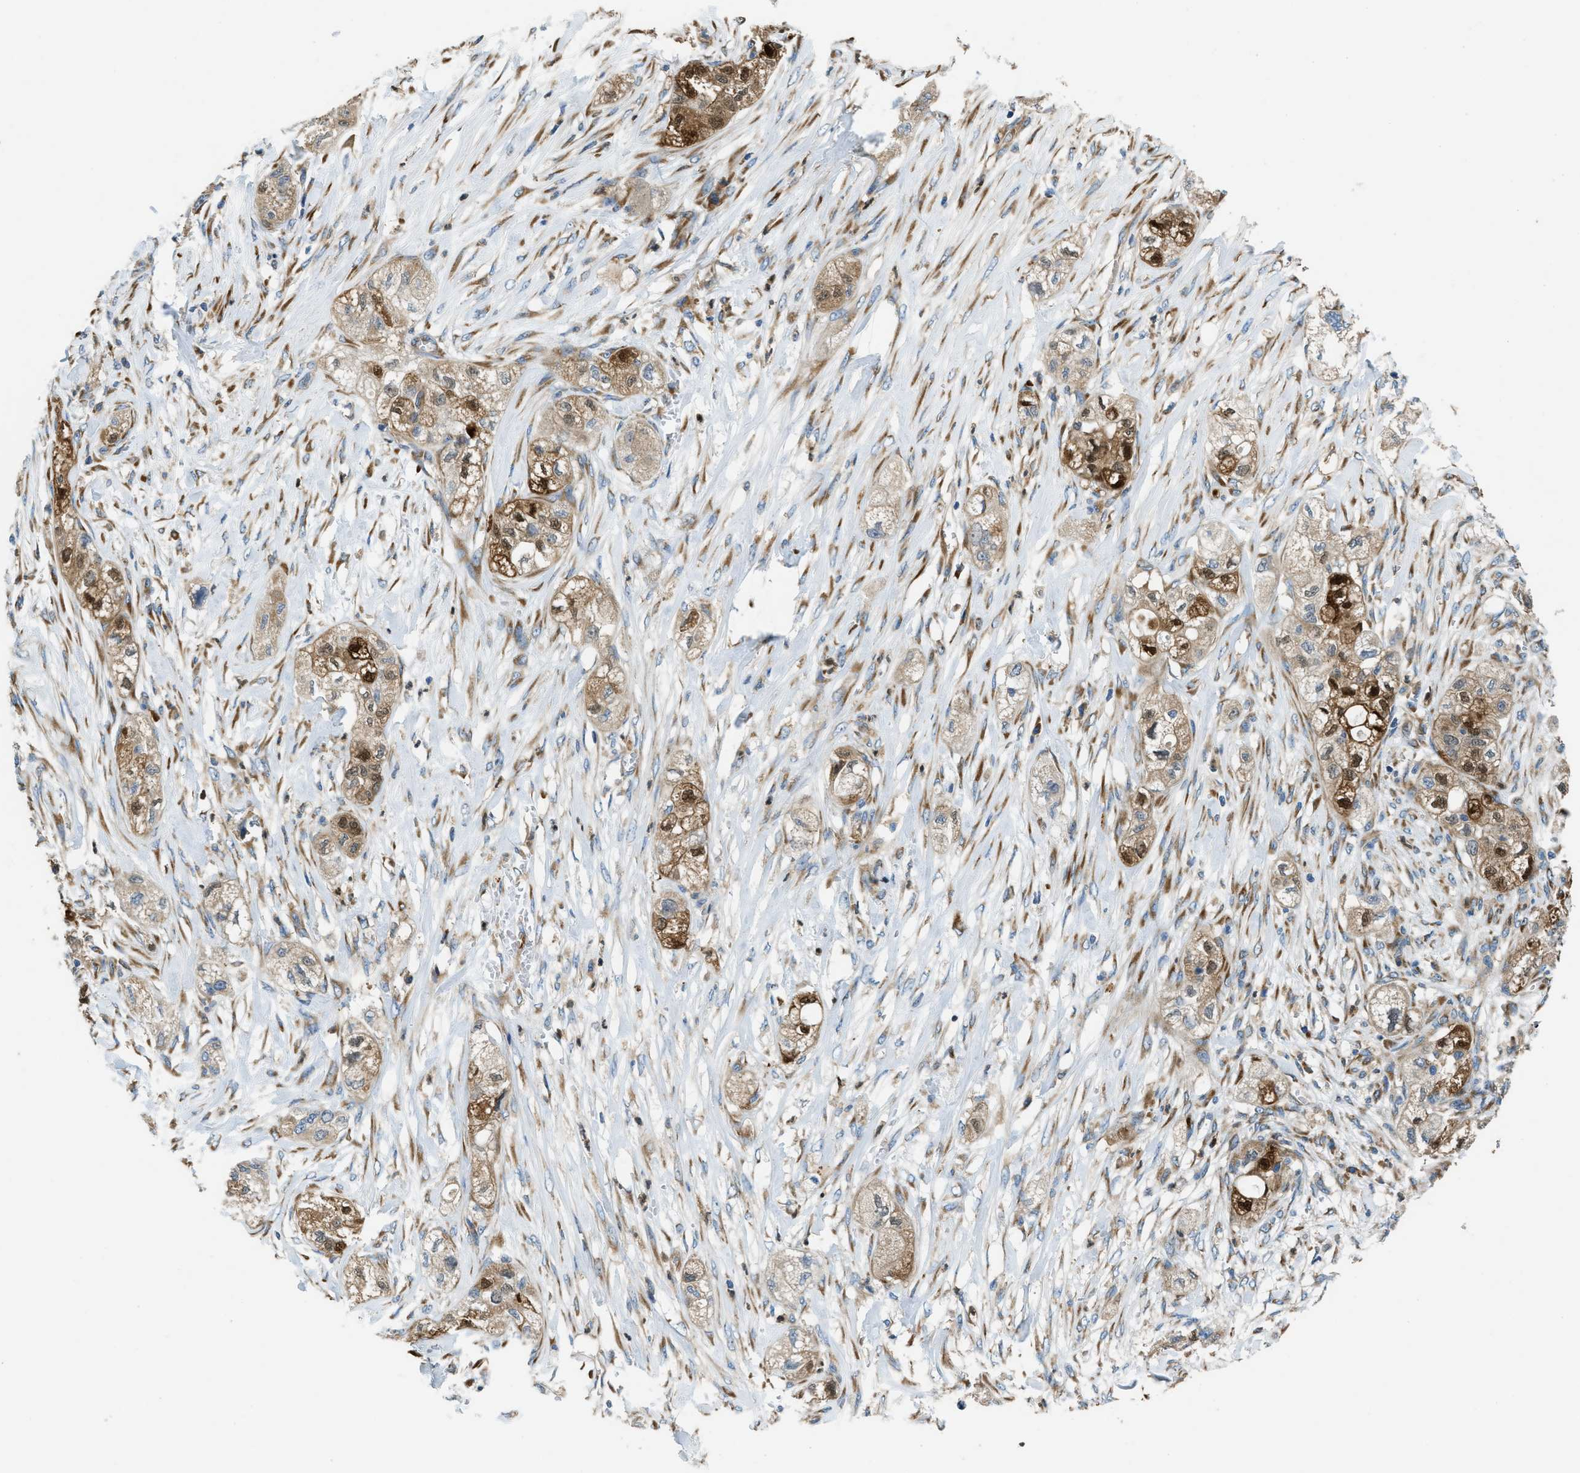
{"staining": {"intensity": "strong", "quantity": "25%-75%", "location": "cytoplasmic/membranous,nuclear"}, "tissue": "pancreatic cancer", "cell_type": "Tumor cells", "image_type": "cancer", "snomed": [{"axis": "morphology", "description": "Adenocarcinoma, NOS"}, {"axis": "topography", "description": "Pancreas"}], "caption": "Tumor cells show high levels of strong cytoplasmic/membranous and nuclear positivity in approximately 25%-75% of cells in human pancreatic adenocarcinoma.", "gene": "GIMAP8", "patient": {"sex": "female", "age": 78}}